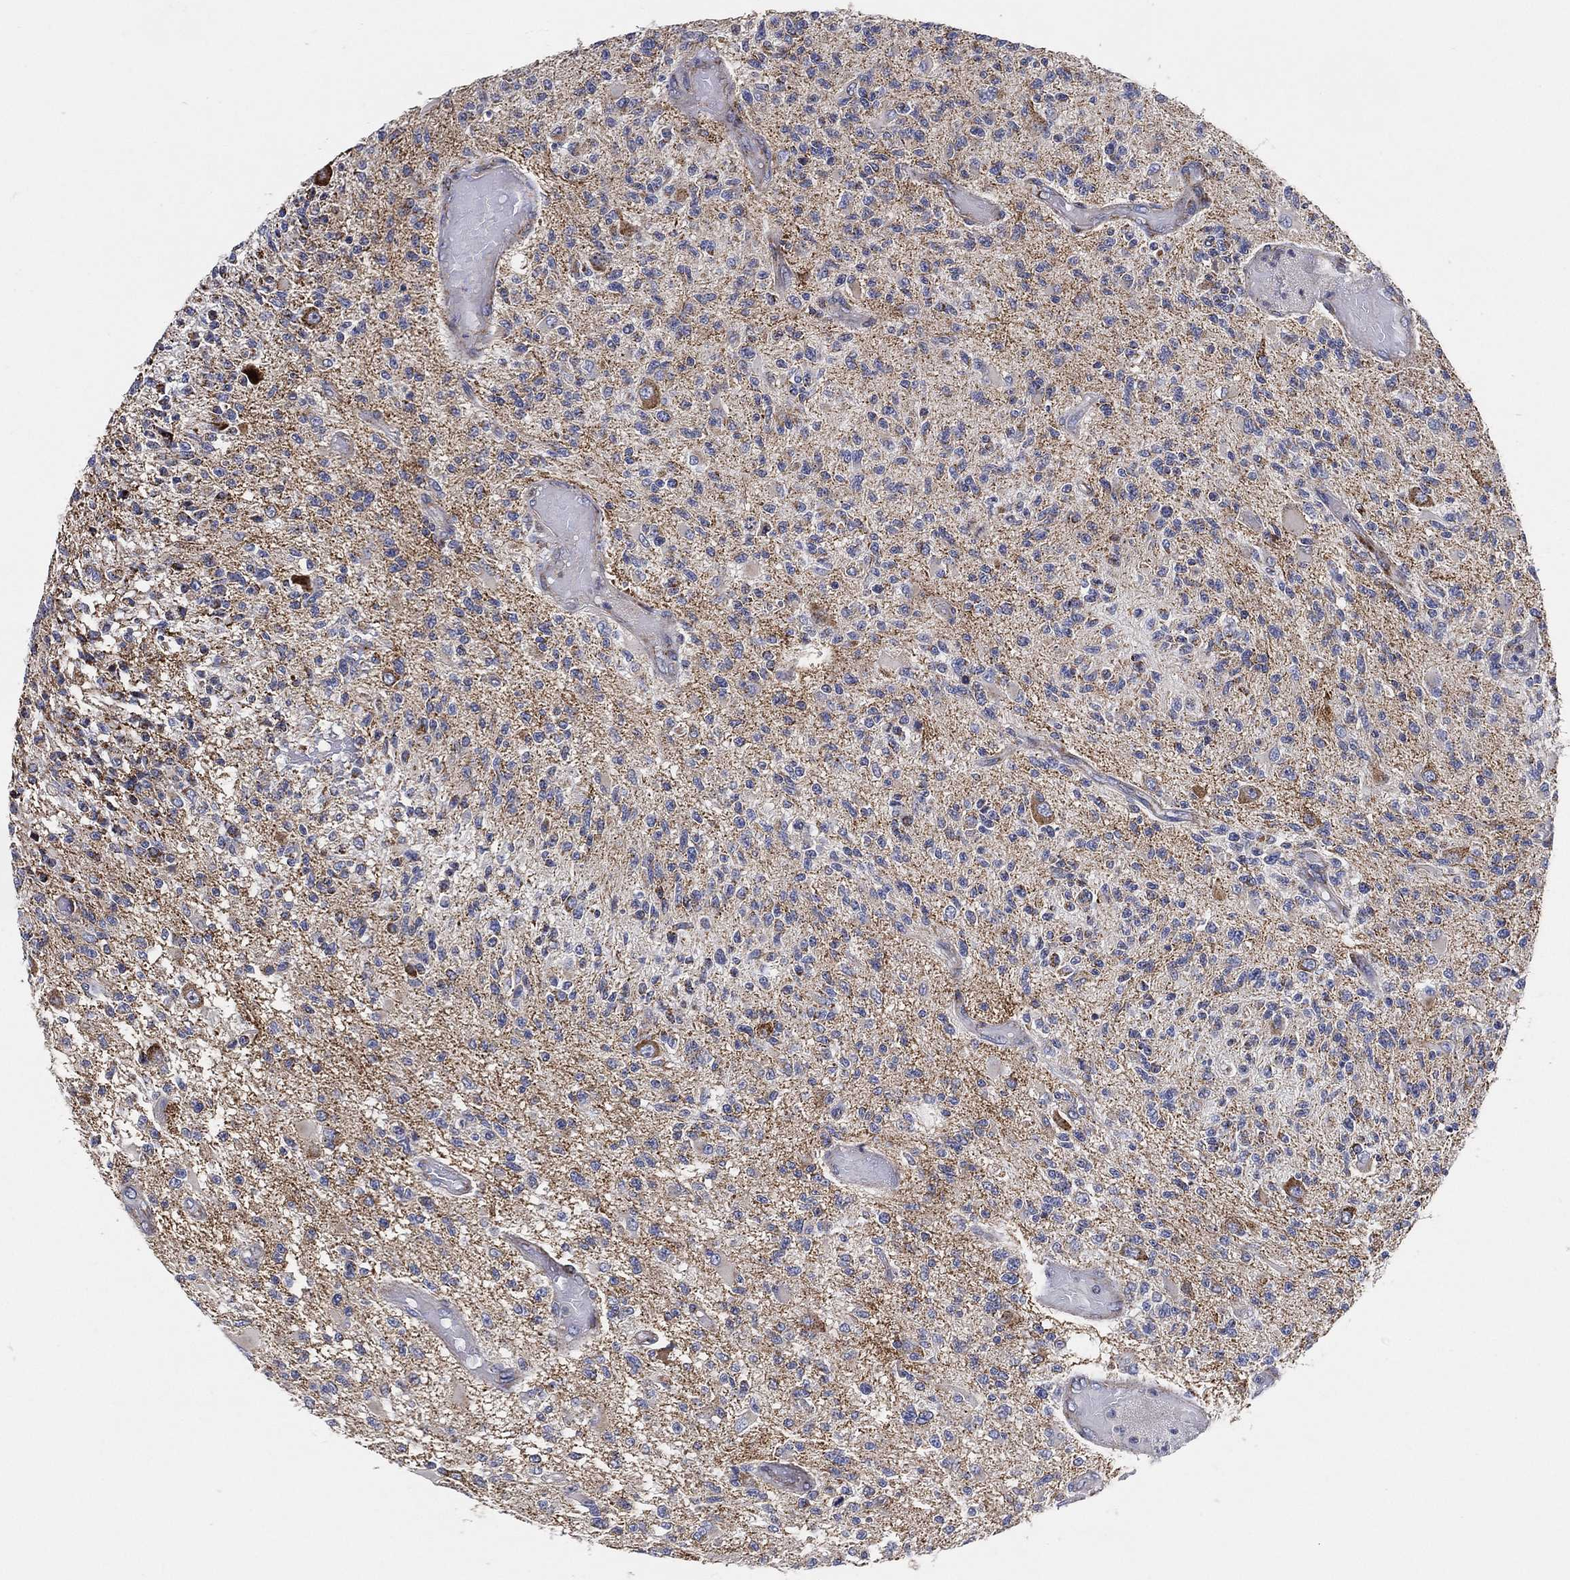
{"staining": {"intensity": "negative", "quantity": "none", "location": "none"}, "tissue": "glioma", "cell_type": "Tumor cells", "image_type": "cancer", "snomed": [{"axis": "morphology", "description": "Glioma, malignant, High grade"}, {"axis": "topography", "description": "Brain"}], "caption": "There is no significant positivity in tumor cells of glioma. (DAB immunohistochemistry, high magnification).", "gene": "GCAT", "patient": {"sex": "female", "age": 63}}